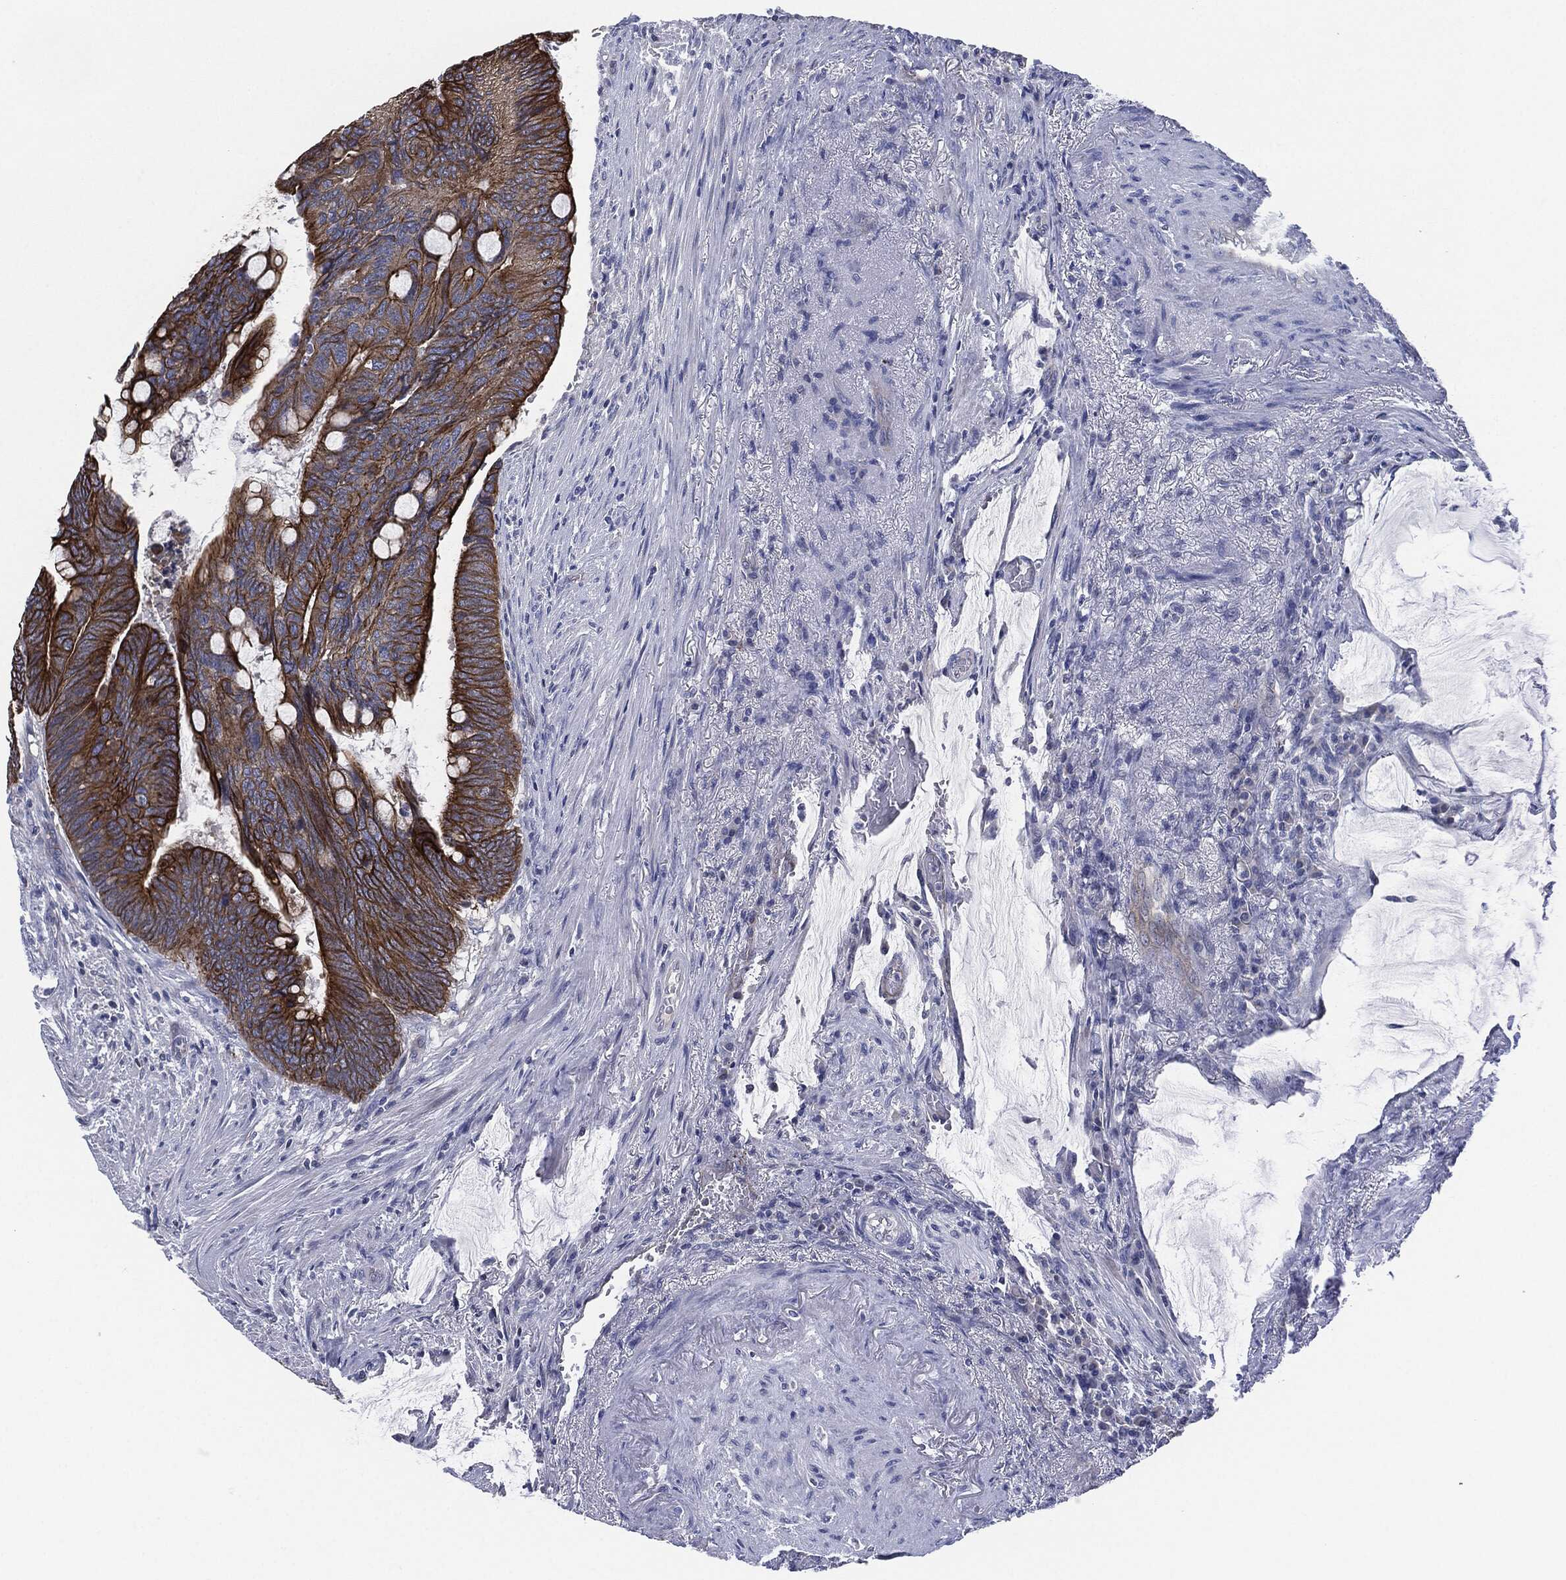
{"staining": {"intensity": "strong", "quantity": ">75%", "location": "cytoplasmic/membranous"}, "tissue": "colorectal cancer", "cell_type": "Tumor cells", "image_type": "cancer", "snomed": [{"axis": "morphology", "description": "Normal tissue, NOS"}, {"axis": "morphology", "description": "Adenocarcinoma, NOS"}, {"axis": "topography", "description": "Rectum"}], "caption": "Protein analysis of adenocarcinoma (colorectal) tissue displays strong cytoplasmic/membranous expression in about >75% of tumor cells.", "gene": "SHROOM2", "patient": {"sex": "male", "age": 92}}